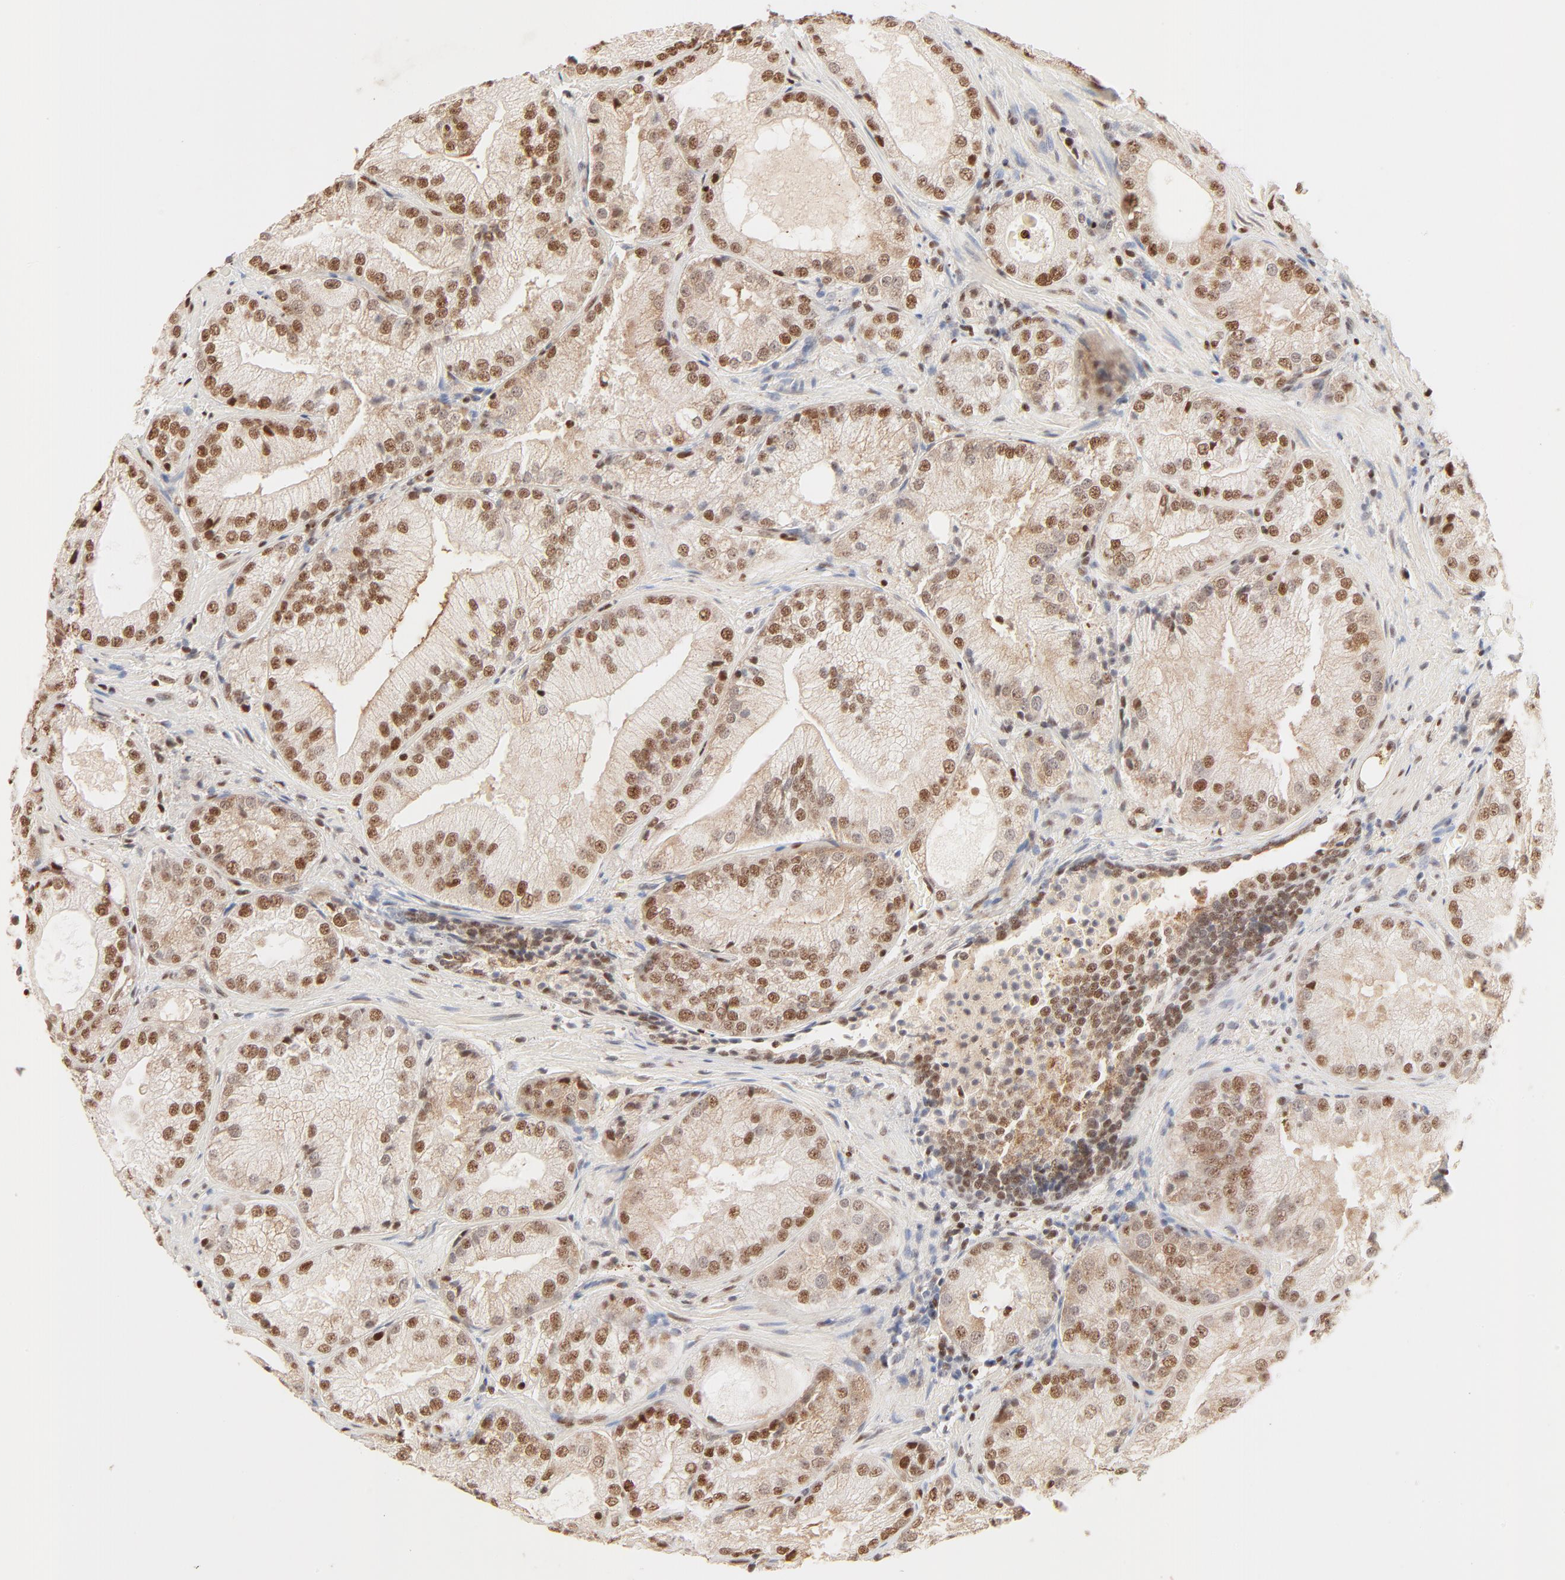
{"staining": {"intensity": "strong", "quantity": ">75%", "location": "cytoplasmic/membranous,nuclear"}, "tissue": "prostate cancer", "cell_type": "Tumor cells", "image_type": "cancer", "snomed": [{"axis": "morphology", "description": "Adenocarcinoma, Low grade"}, {"axis": "topography", "description": "Prostate"}], "caption": "Human prostate adenocarcinoma (low-grade) stained with a protein marker displays strong staining in tumor cells.", "gene": "FAM50A", "patient": {"sex": "male", "age": 60}}